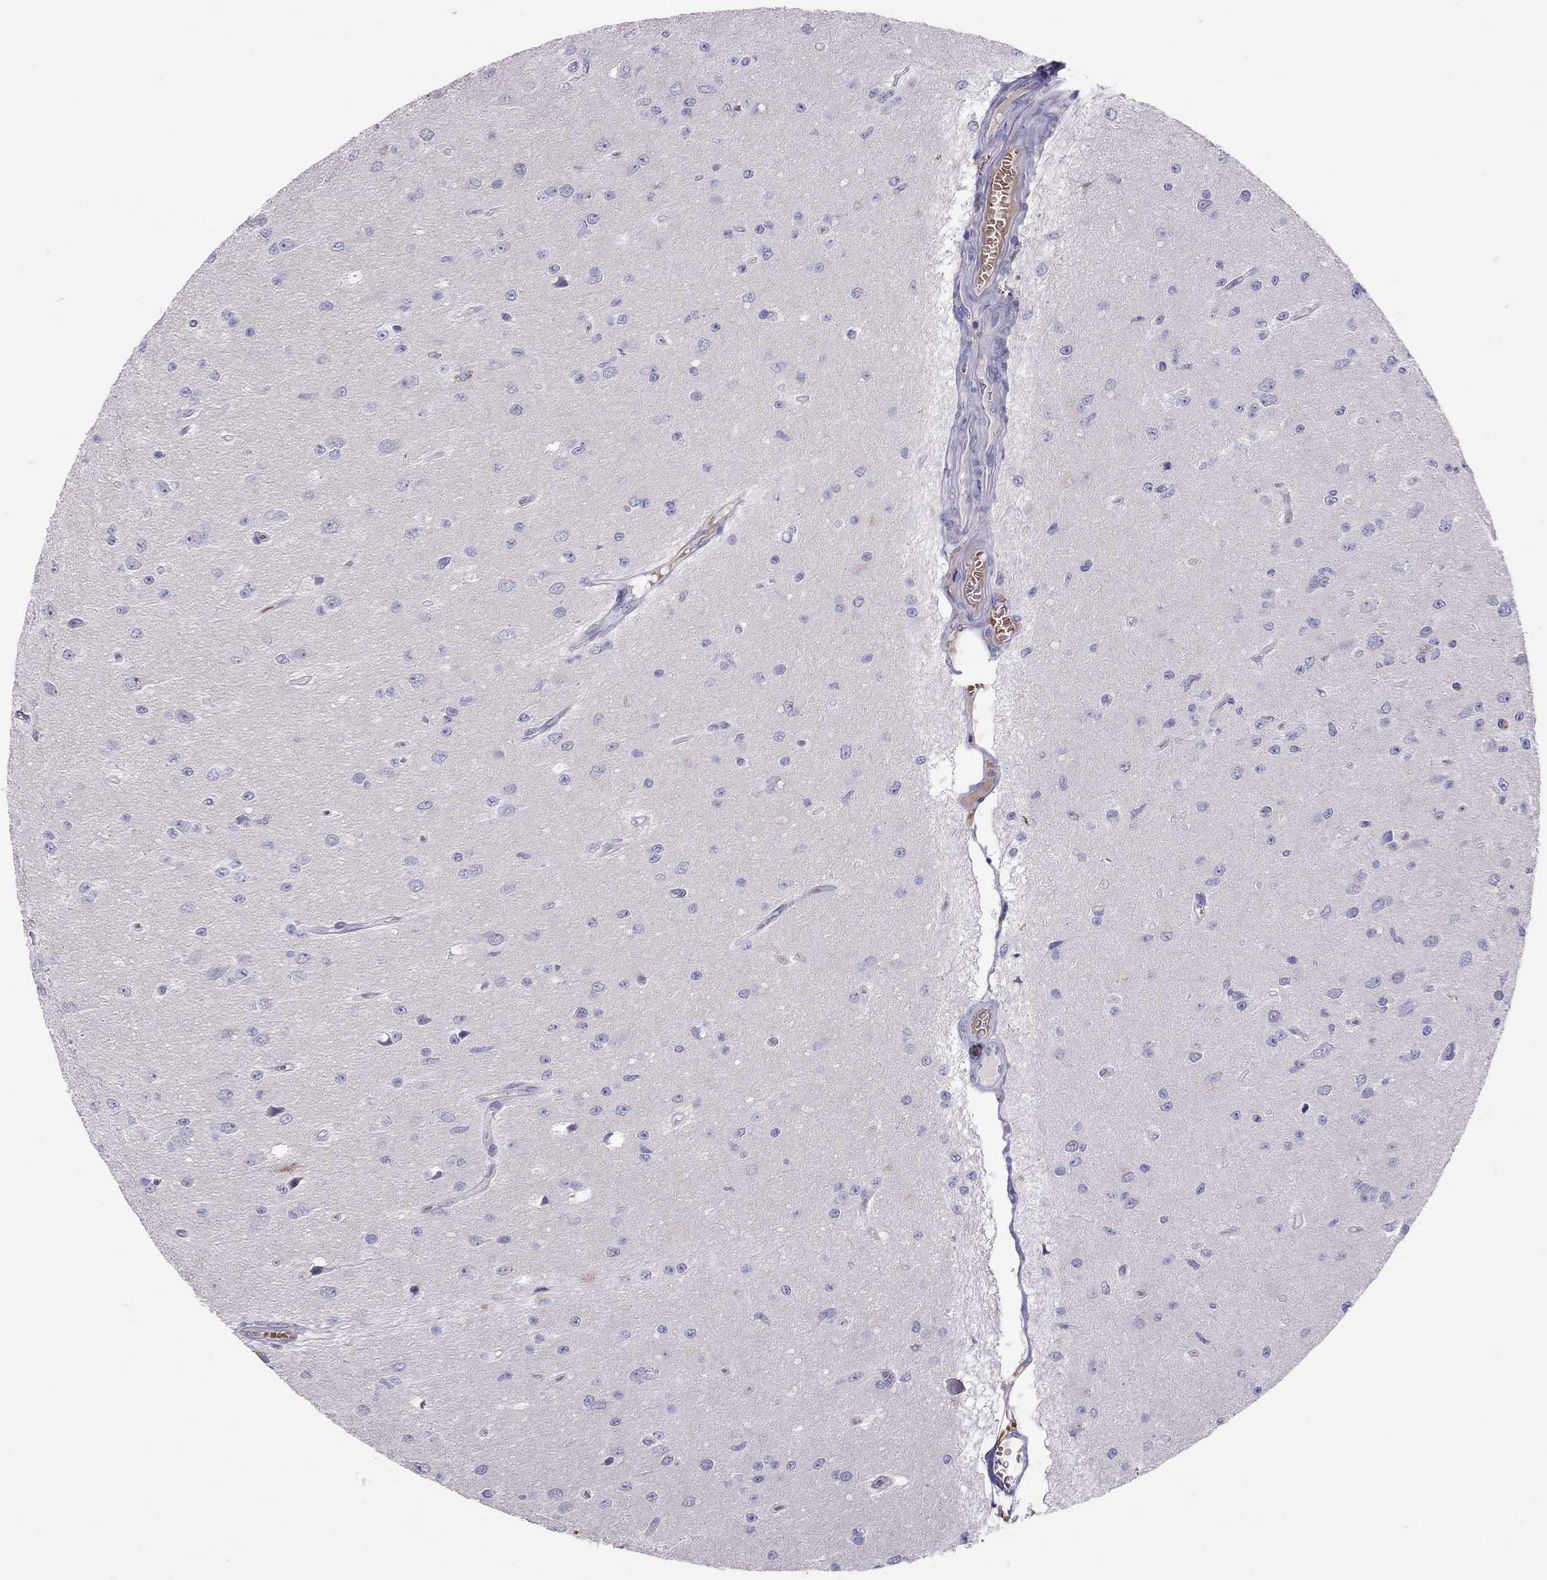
{"staining": {"intensity": "negative", "quantity": "none", "location": "none"}, "tissue": "glioma", "cell_type": "Tumor cells", "image_type": "cancer", "snomed": [{"axis": "morphology", "description": "Glioma, malignant, Low grade"}, {"axis": "topography", "description": "Brain"}], "caption": "The immunohistochemistry image has no significant positivity in tumor cells of glioma tissue.", "gene": "FRMD1", "patient": {"sex": "female", "age": 45}}